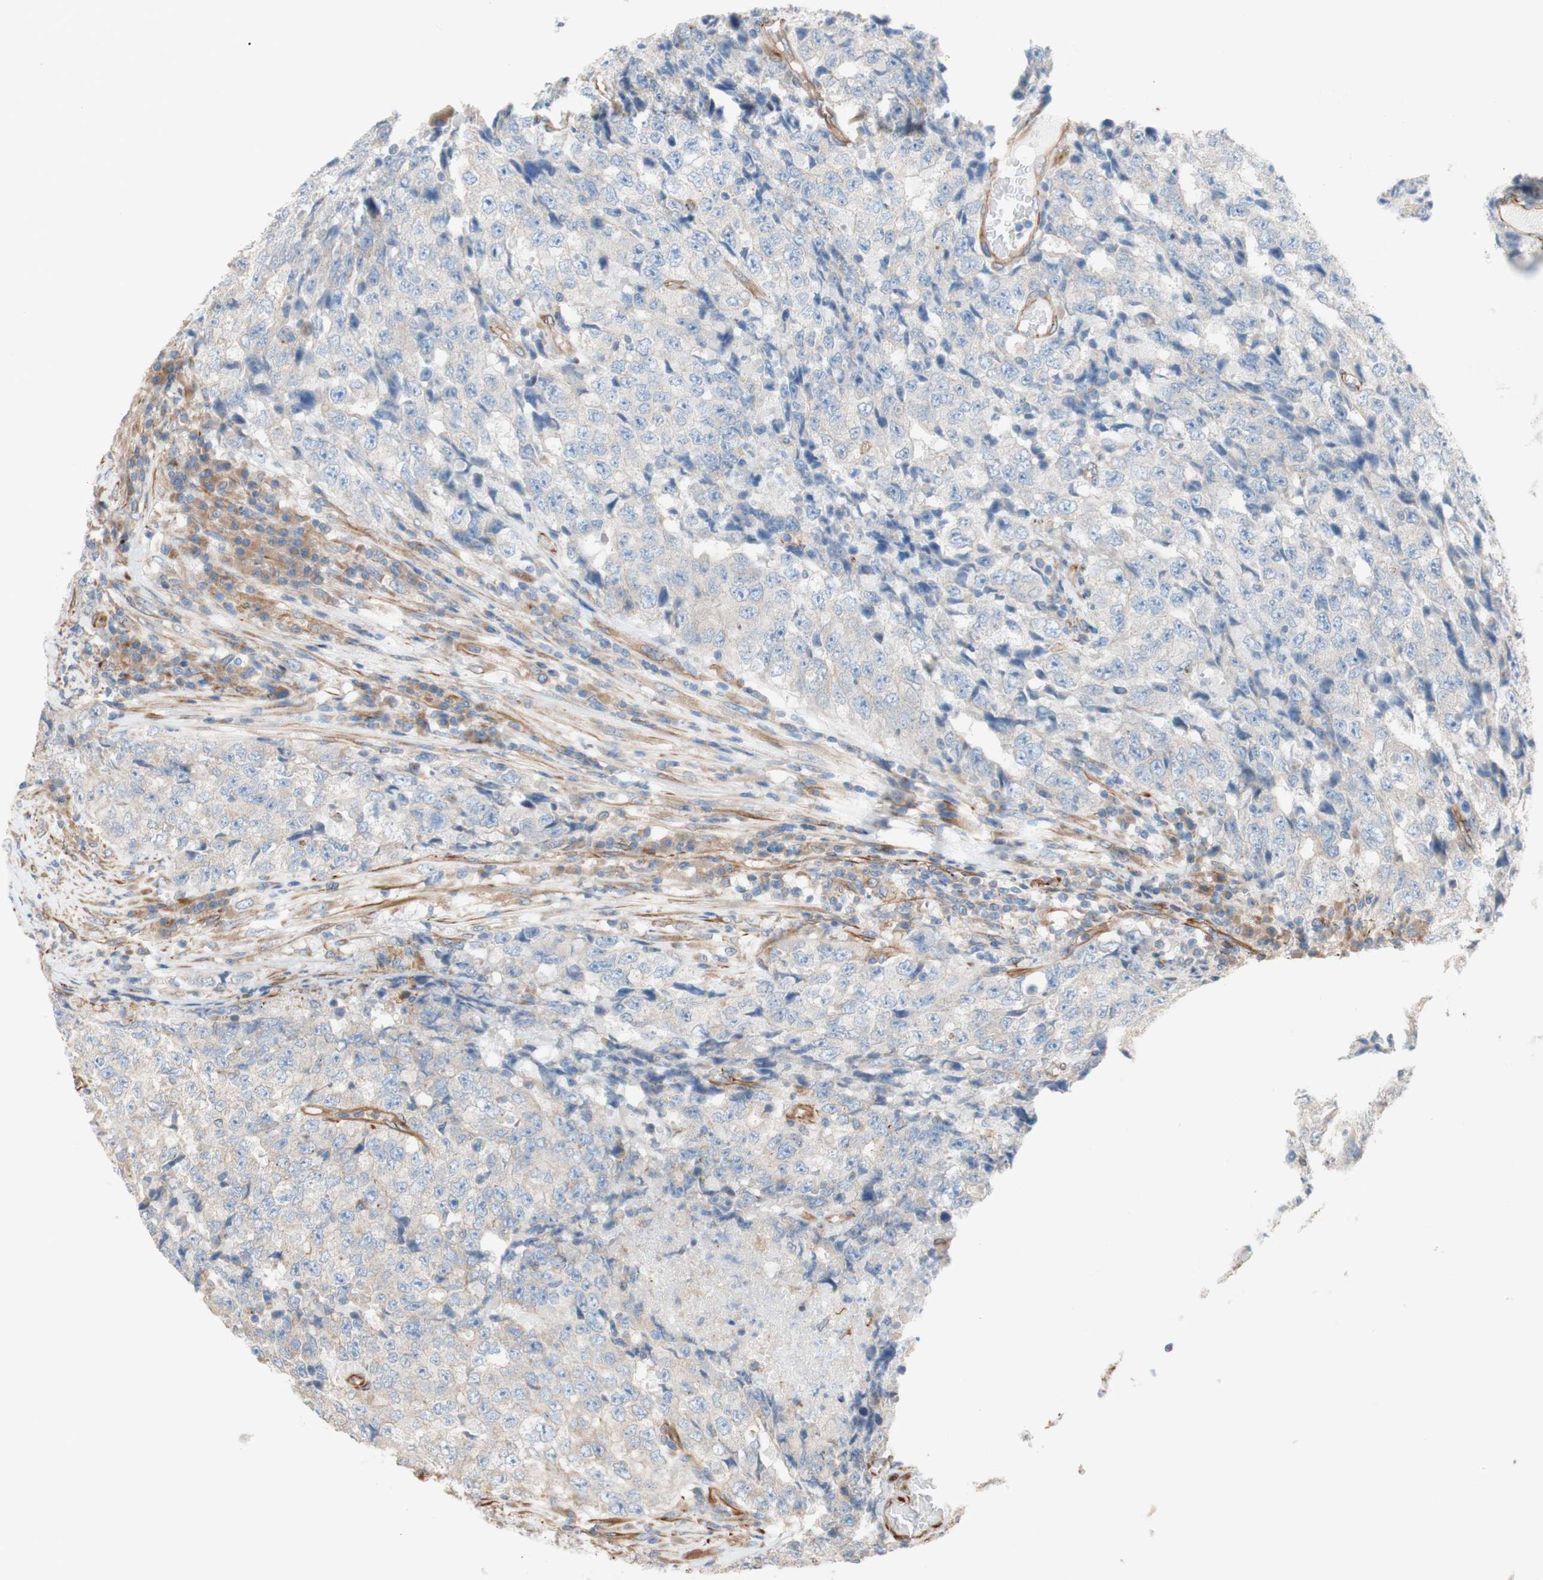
{"staining": {"intensity": "weak", "quantity": ">75%", "location": "cytoplasmic/membranous"}, "tissue": "testis cancer", "cell_type": "Tumor cells", "image_type": "cancer", "snomed": [{"axis": "morphology", "description": "Necrosis, NOS"}, {"axis": "morphology", "description": "Carcinoma, Embryonal, NOS"}, {"axis": "topography", "description": "Testis"}], "caption": "Testis cancer tissue reveals weak cytoplasmic/membranous staining in about >75% of tumor cells, visualized by immunohistochemistry.", "gene": "C1orf43", "patient": {"sex": "male", "age": 19}}